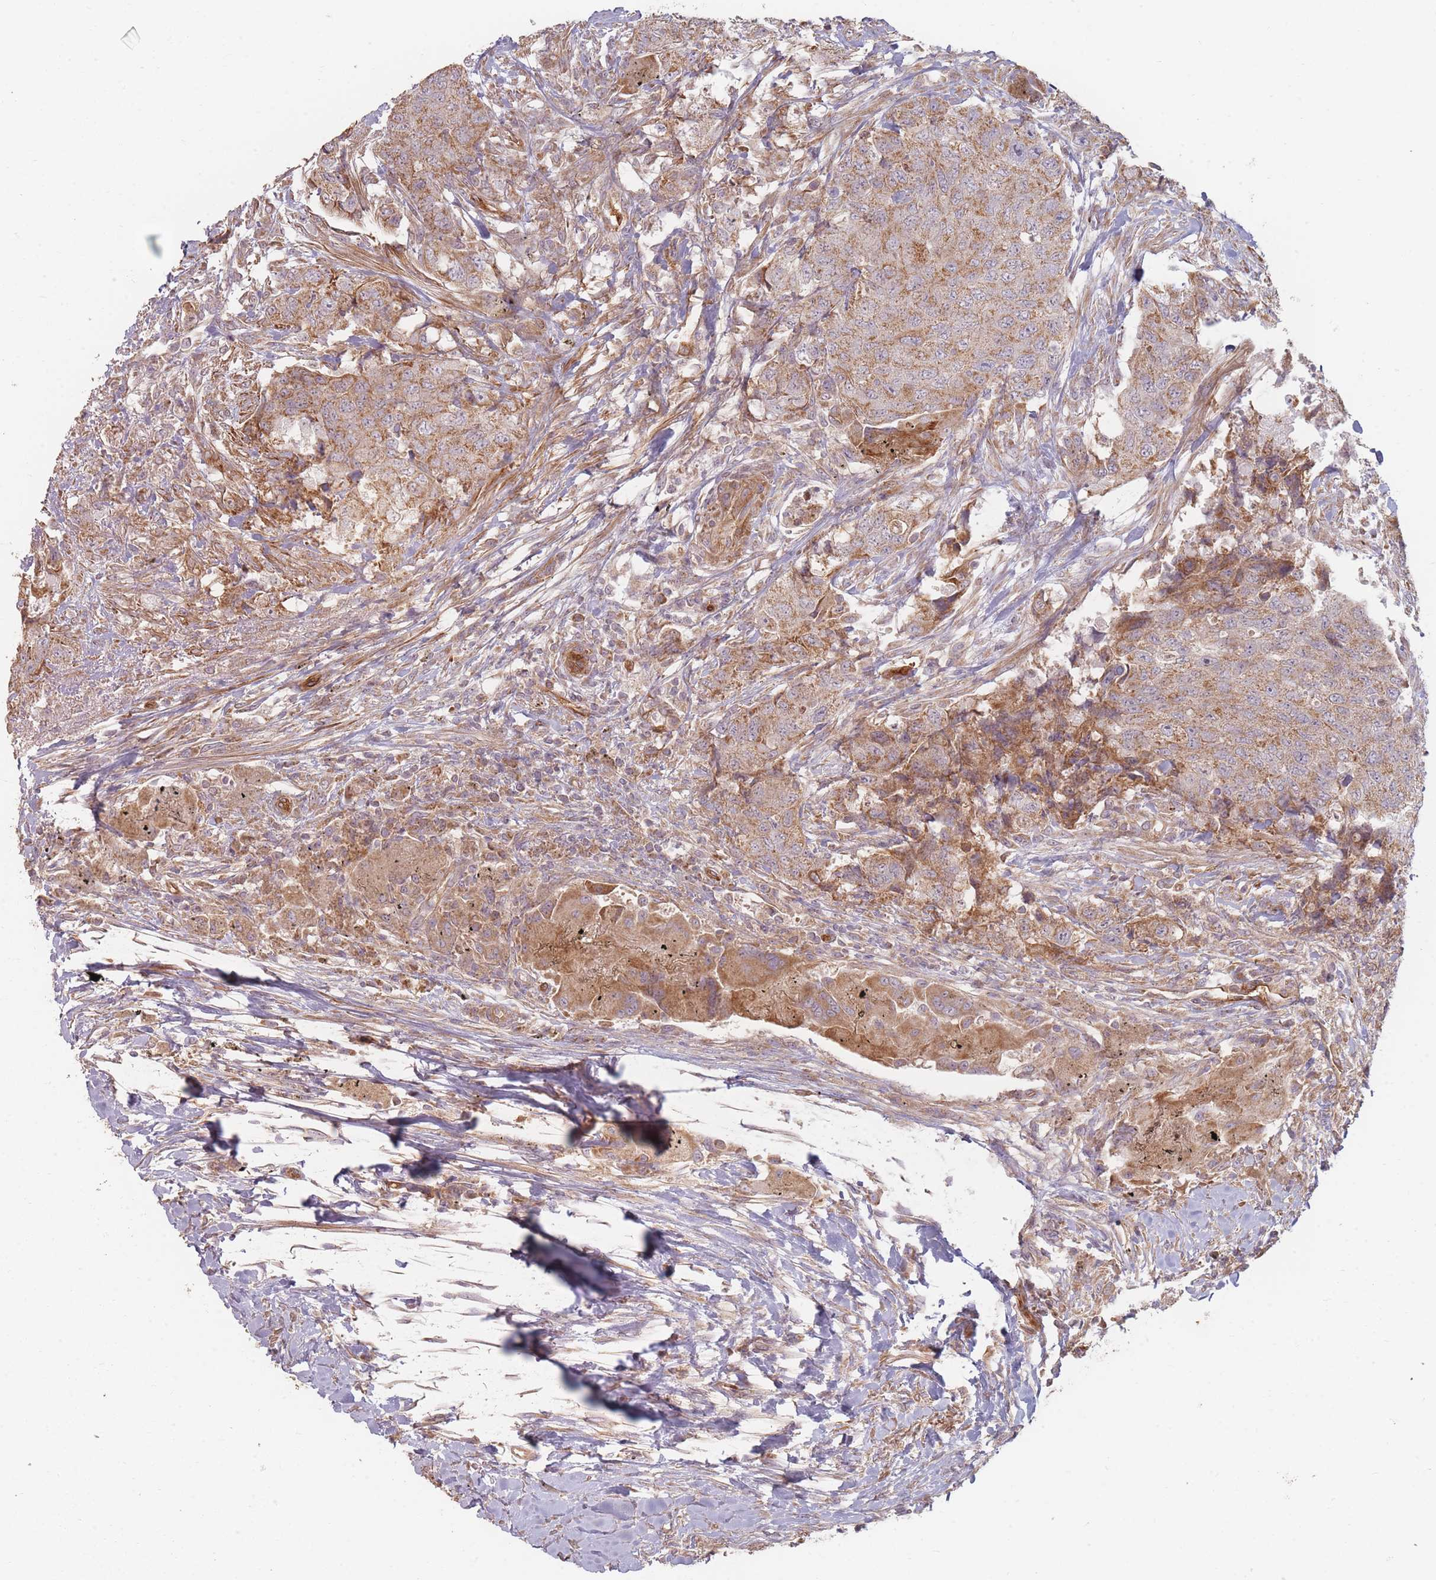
{"staining": {"intensity": "moderate", "quantity": ">75%", "location": "cytoplasmic/membranous"}, "tissue": "urothelial cancer", "cell_type": "Tumor cells", "image_type": "cancer", "snomed": [{"axis": "morphology", "description": "Urothelial carcinoma, High grade"}, {"axis": "topography", "description": "Urinary bladder"}], "caption": "This photomicrograph displays immunohistochemistry (IHC) staining of human urothelial cancer, with medium moderate cytoplasmic/membranous staining in approximately >75% of tumor cells.", "gene": "MRPS6", "patient": {"sex": "female", "age": 78}}